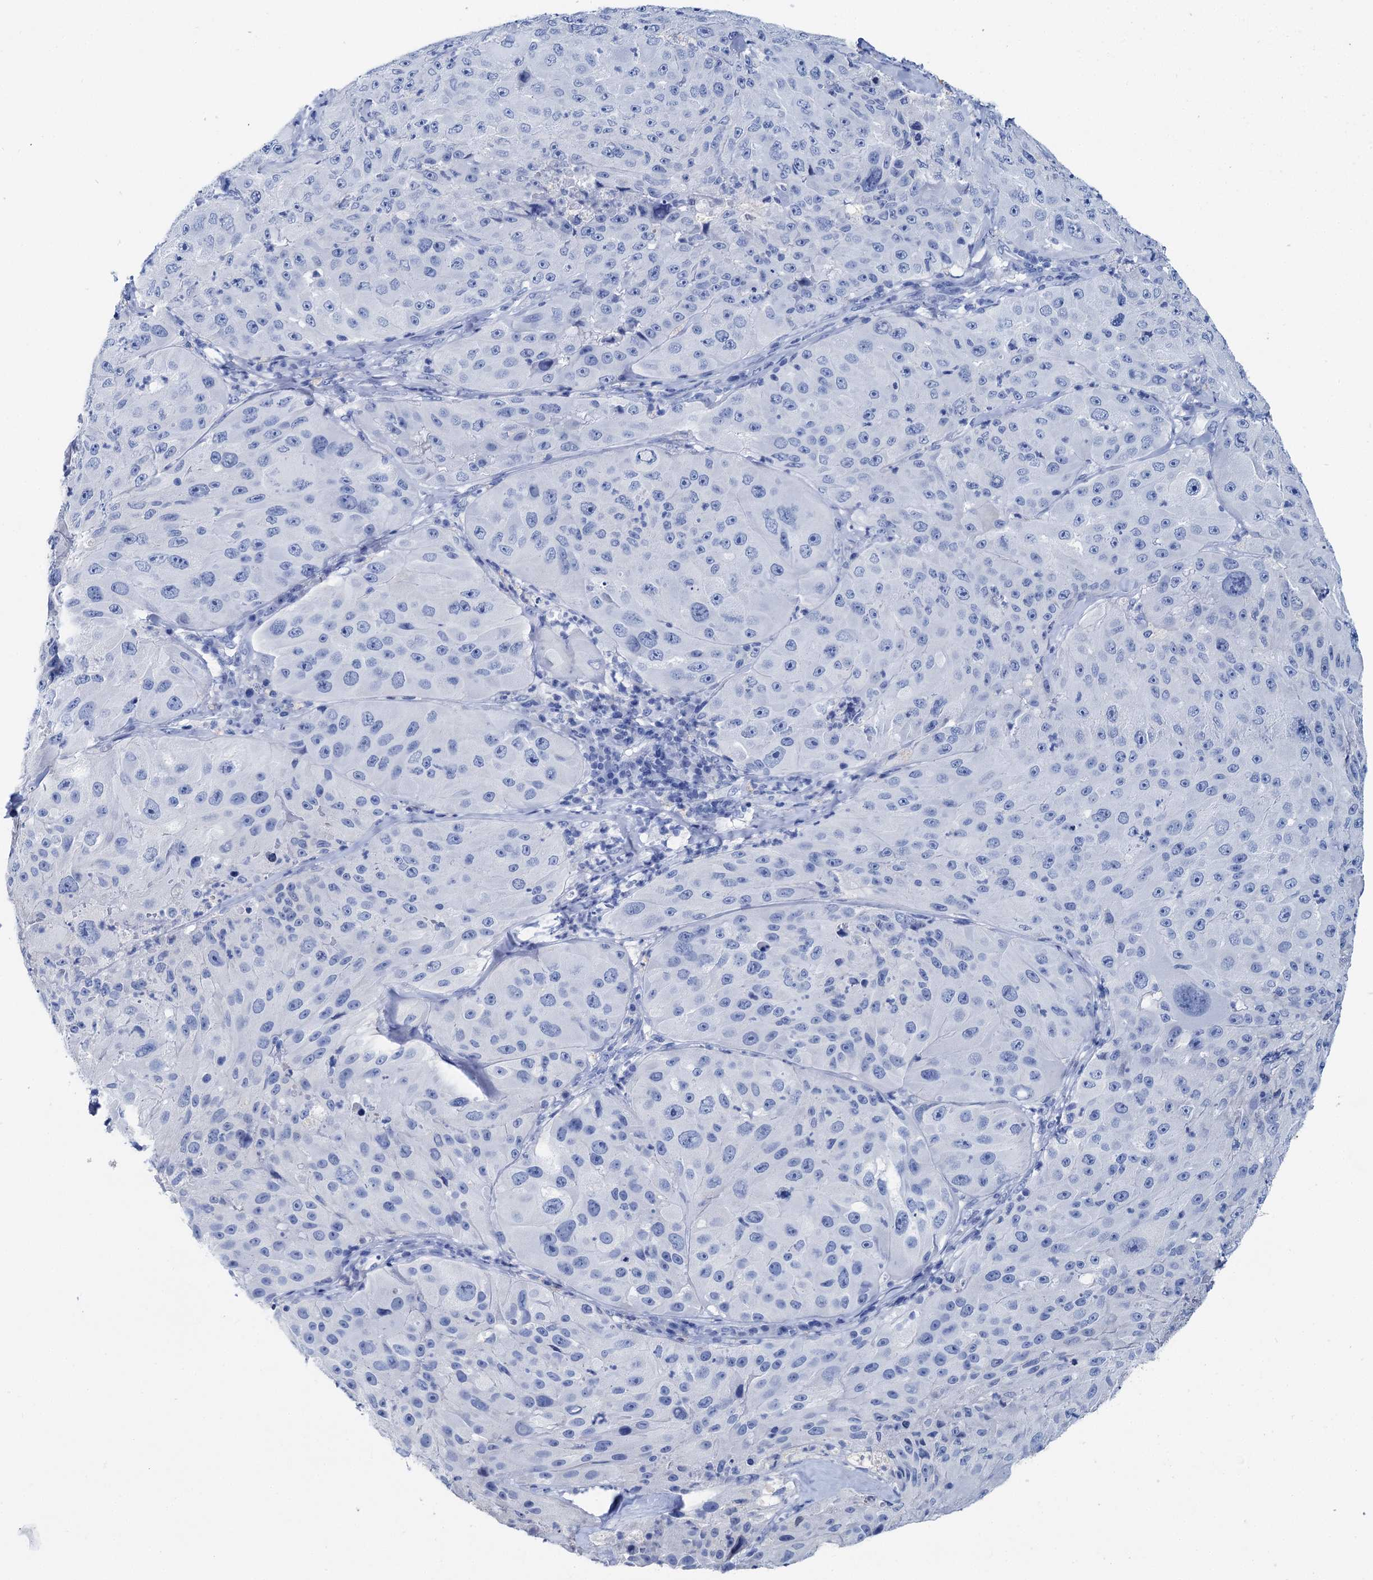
{"staining": {"intensity": "negative", "quantity": "none", "location": "none"}, "tissue": "melanoma", "cell_type": "Tumor cells", "image_type": "cancer", "snomed": [{"axis": "morphology", "description": "Malignant melanoma, Metastatic site"}, {"axis": "topography", "description": "Lymph node"}], "caption": "A histopathology image of malignant melanoma (metastatic site) stained for a protein displays no brown staining in tumor cells. (DAB (3,3'-diaminobenzidine) IHC visualized using brightfield microscopy, high magnification).", "gene": "BRINP1", "patient": {"sex": "male", "age": 62}}